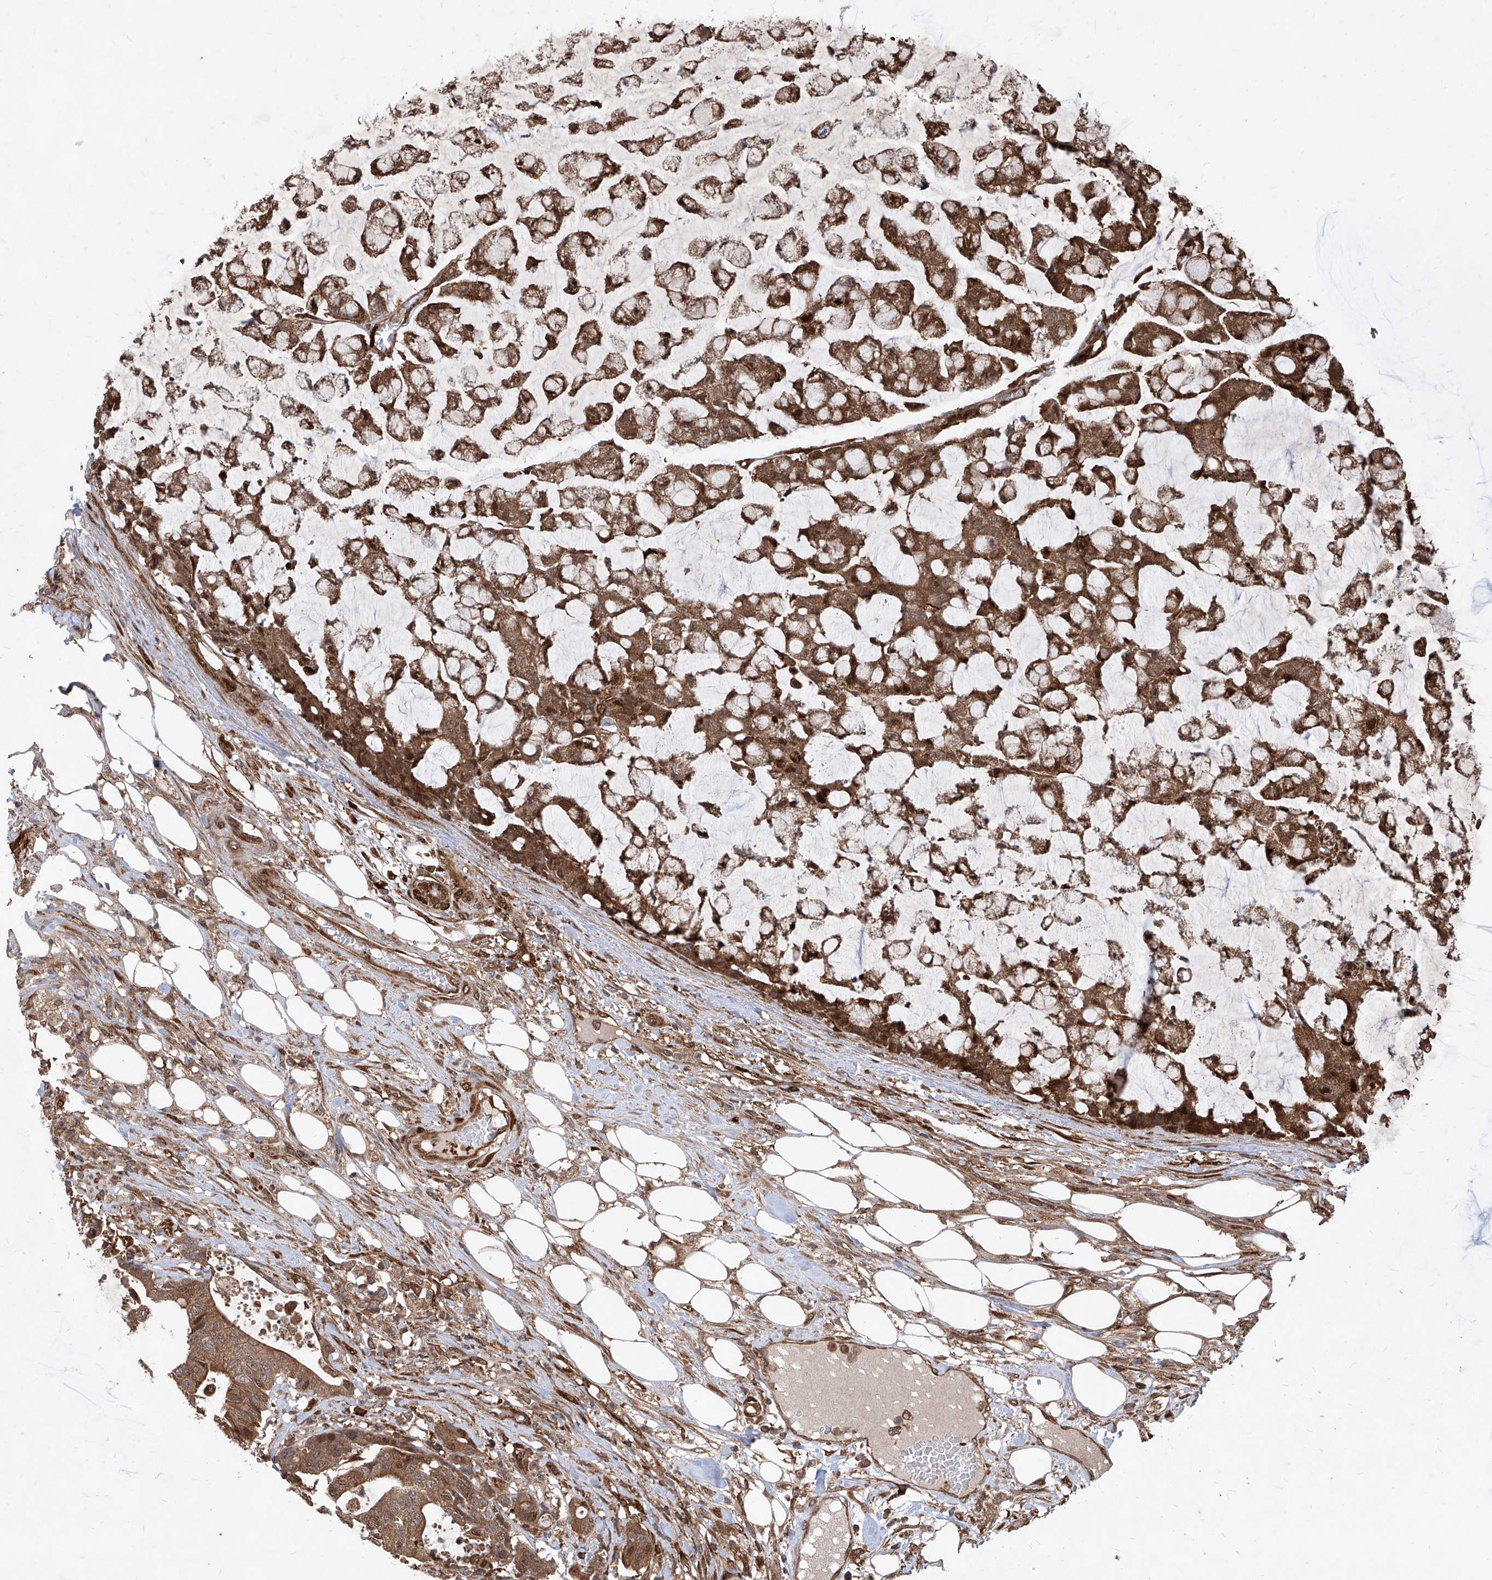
{"staining": {"intensity": "moderate", "quantity": ">75%", "location": "cytoplasmic/membranous,nuclear"}, "tissue": "colorectal cancer", "cell_type": "Tumor cells", "image_type": "cancer", "snomed": [{"axis": "morphology", "description": "Adenocarcinoma, NOS"}, {"axis": "topography", "description": "Colon"}], "caption": "About >75% of tumor cells in human colorectal adenocarcinoma show moderate cytoplasmic/membranous and nuclear protein expression as visualized by brown immunohistochemical staining.", "gene": "MAGED2", "patient": {"sex": "female", "age": 84}}